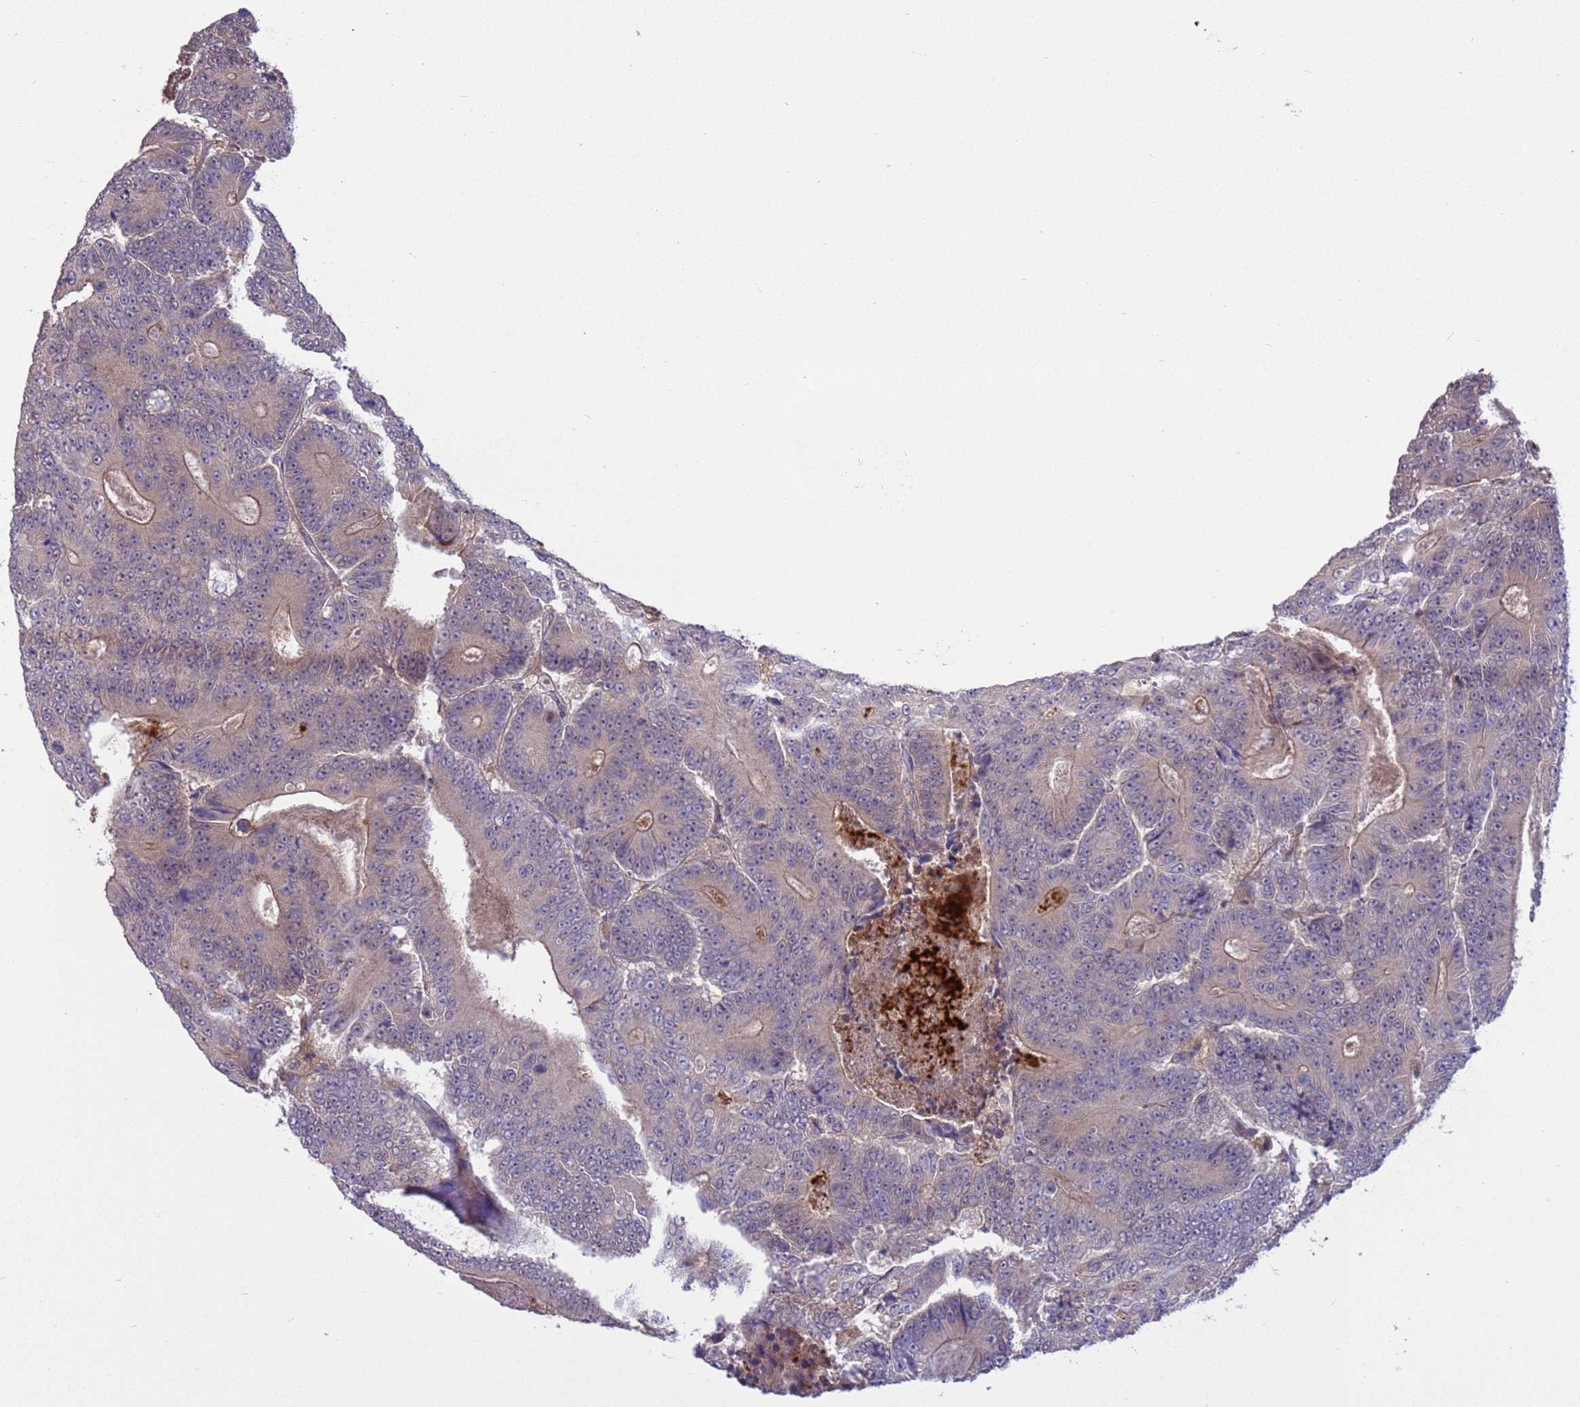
{"staining": {"intensity": "weak", "quantity": "25%-75%", "location": "cytoplasmic/membranous"}, "tissue": "colorectal cancer", "cell_type": "Tumor cells", "image_type": "cancer", "snomed": [{"axis": "morphology", "description": "Adenocarcinoma, NOS"}, {"axis": "topography", "description": "Colon"}], "caption": "Tumor cells demonstrate low levels of weak cytoplasmic/membranous expression in approximately 25%-75% of cells in colorectal cancer (adenocarcinoma). The staining was performed using DAB (3,3'-diaminobenzidine) to visualize the protein expression in brown, while the nuclei were stained in blue with hematoxylin (Magnification: 20x).", "gene": "GJA10", "patient": {"sex": "male", "age": 83}}